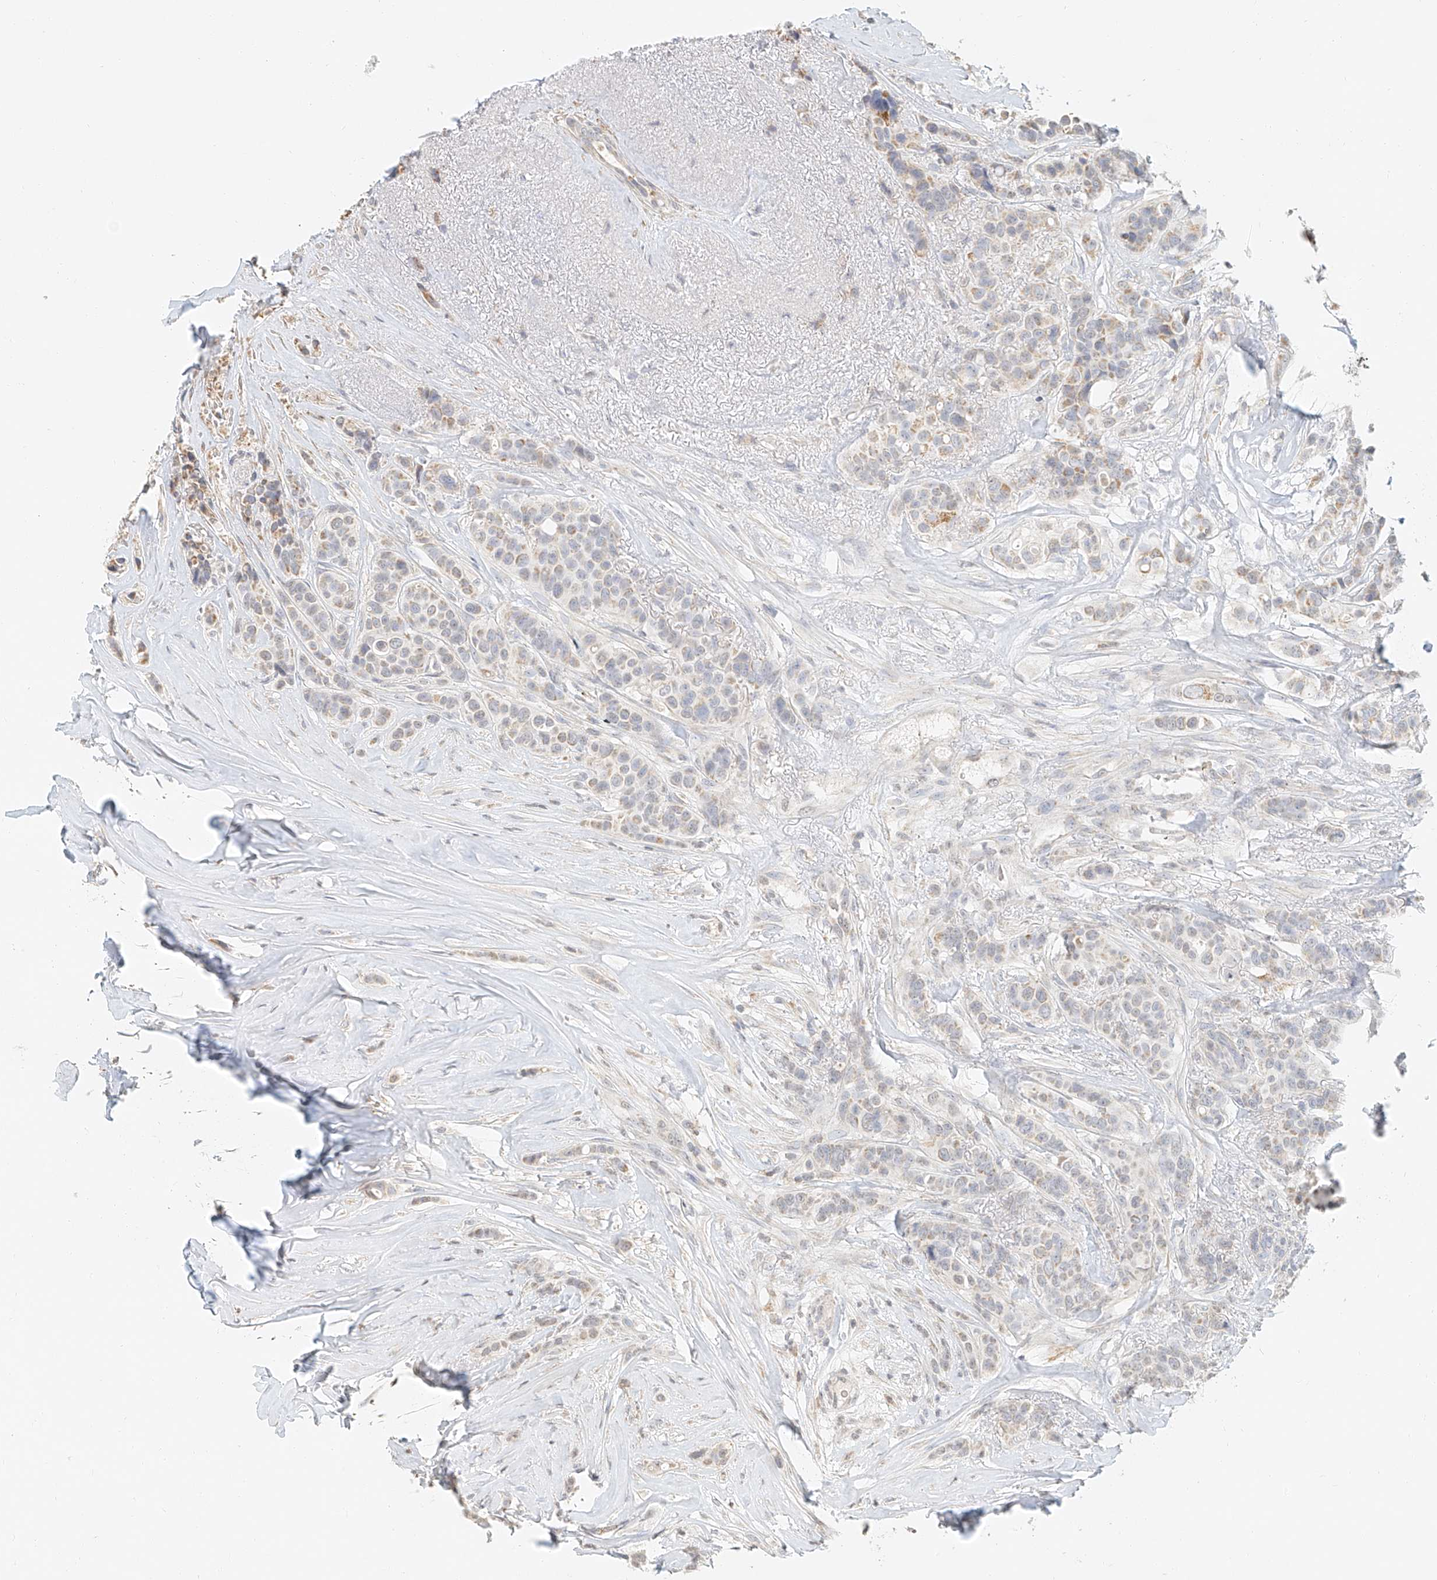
{"staining": {"intensity": "weak", "quantity": "<25%", "location": "cytoplasmic/membranous"}, "tissue": "breast cancer", "cell_type": "Tumor cells", "image_type": "cancer", "snomed": [{"axis": "morphology", "description": "Lobular carcinoma"}, {"axis": "topography", "description": "Breast"}], "caption": "Immunohistochemistry (IHC) histopathology image of lobular carcinoma (breast) stained for a protein (brown), which shows no expression in tumor cells. (Immunohistochemistry (IHC), brightfield microscopy, high magnification).", "gene": "CXorf58", "patient": {"sex": "female", "age": 51}}